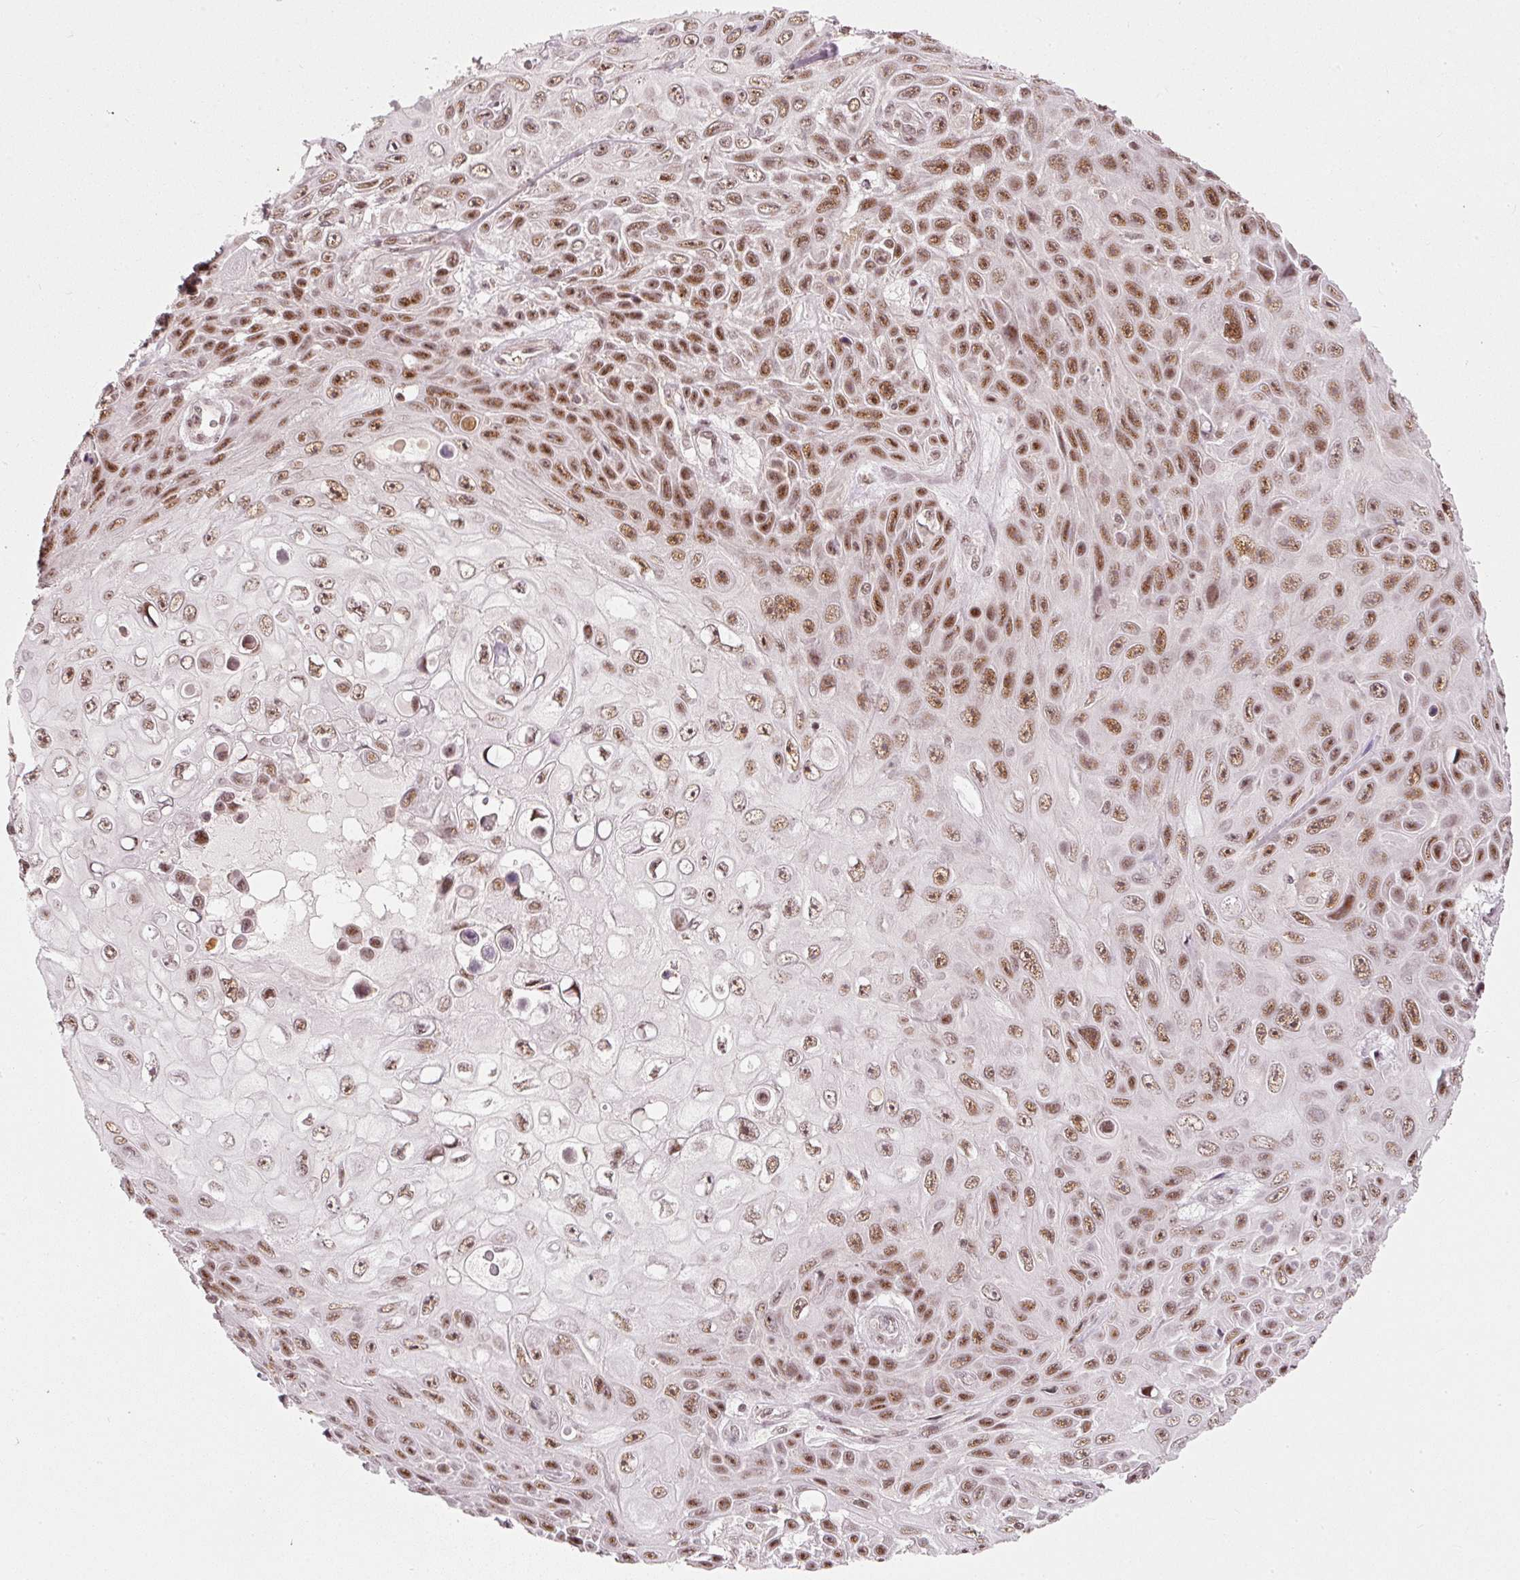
{"staining": {"intensity": "moderate", "quantity": ">75%", "location": "nuclear"}, "tissue": "skin cancer", "cell_type": "Tumor cells", "image_type": "cancer", "snomed": [{"axis": "morphology", "description": "Squamous cell carcinoma, NOS"}, {"axis": "topography", "description": "Skin"}], "caption": "Protein expression analysis of squamous cell carcinoma (skin) exhibits moderate nuclear positivity in approximately >75% of tumor cells. (DAB (3,3'-diaminobenzidine) = brown stain, brightfield microscopy at high magnification).", "gene": "THOC6", "patient": {"sex": "male", "age": 82}}